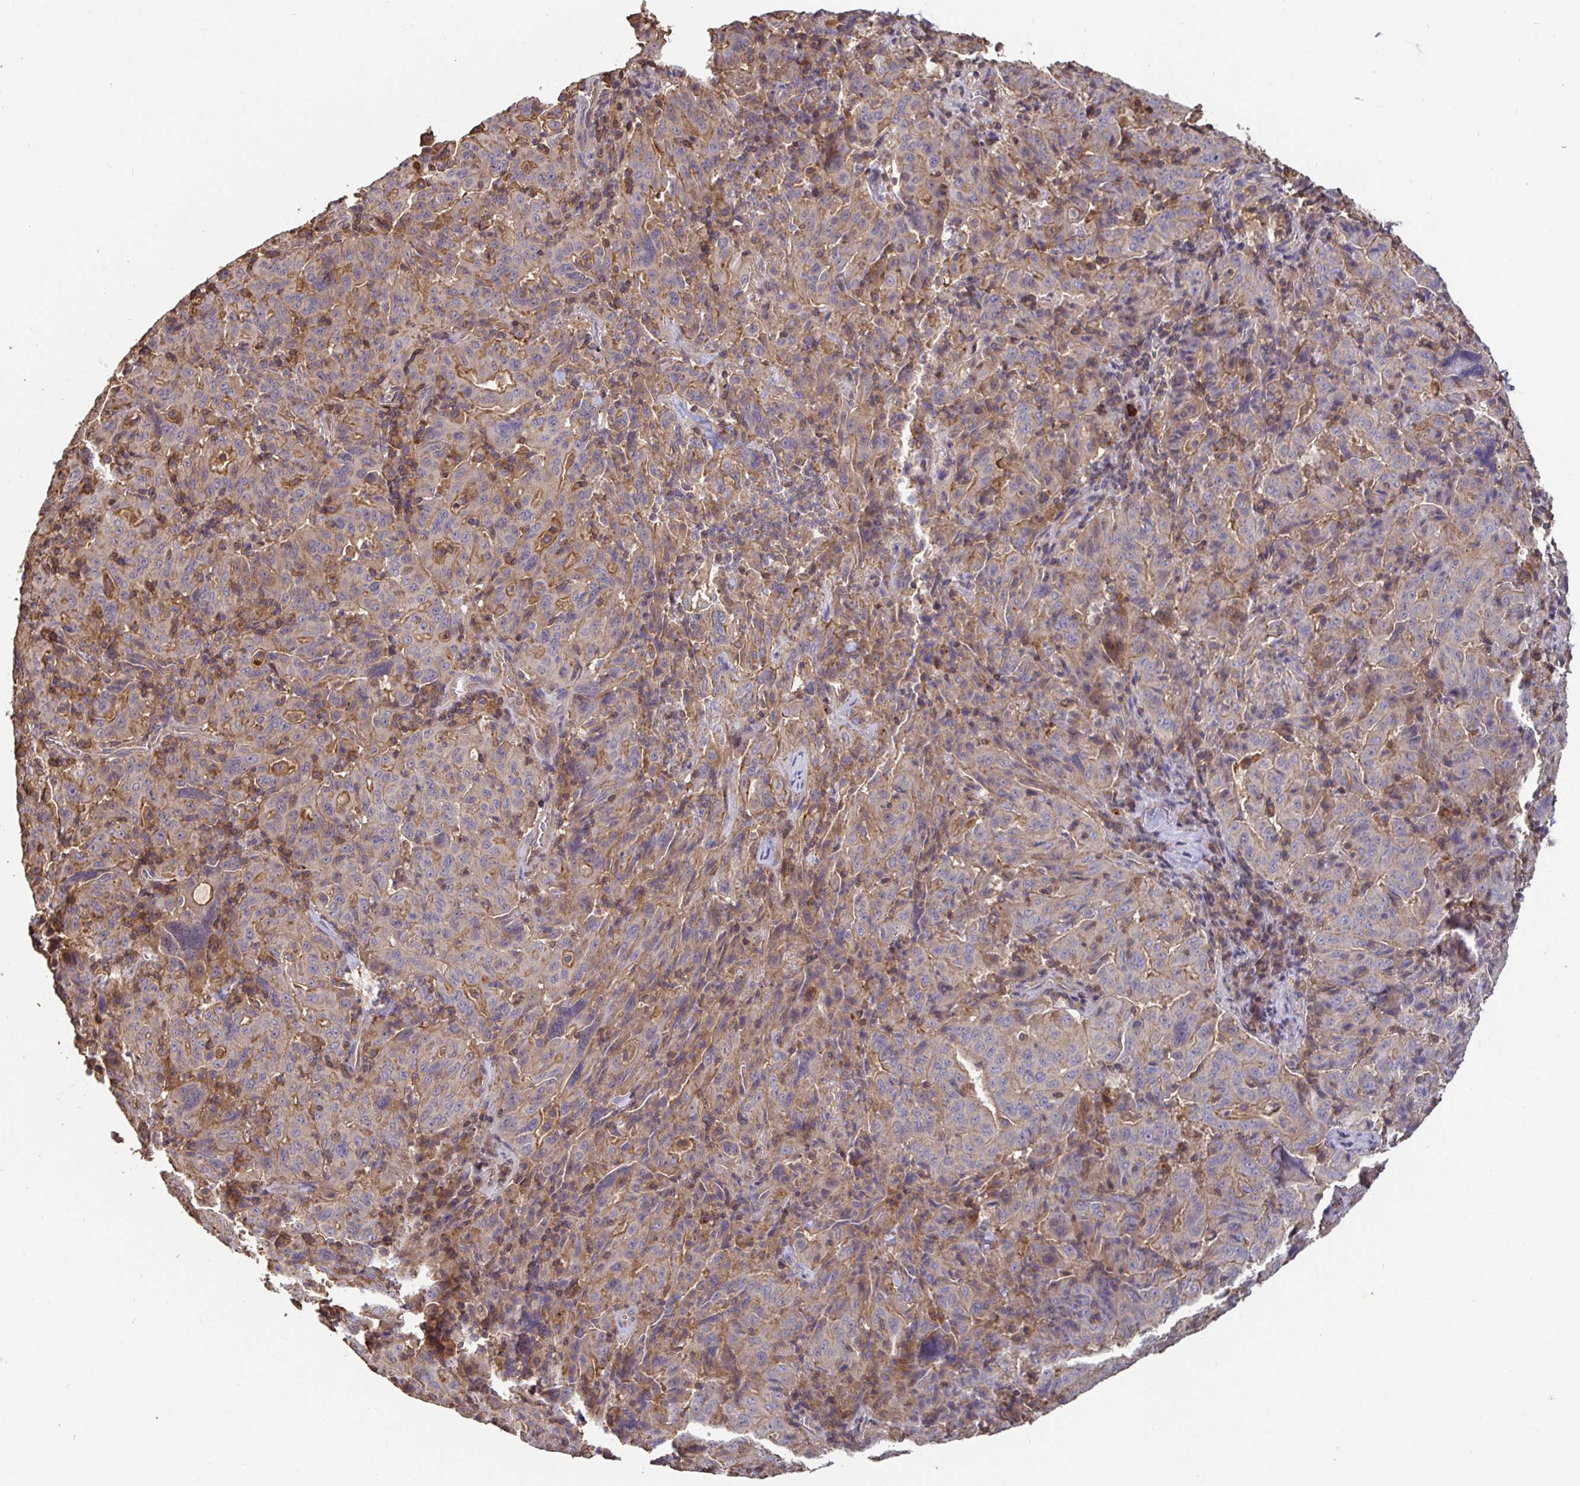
{"staining": {"intensity": "moderate", "quantity": "<25%", "location": "cytoplasmic/membranous"}, "tissue": "pancreatic cancer", "cell_type": "Tumor cells", "image_type": "cancer", "snomed": [{"axis": "morphology", "description": "Adenocarcinoma, NOS"}, {"axis": "topography", "description": "Pancreas"}], "caption": "Moderate cytoplasmic/membranous expression is seen in approximately <25% of tumor cells in pancreatic cancer (adenocarcinoma).", "gene": "C1QTNF7", "patient": {"sex": "male", "age": 63}}